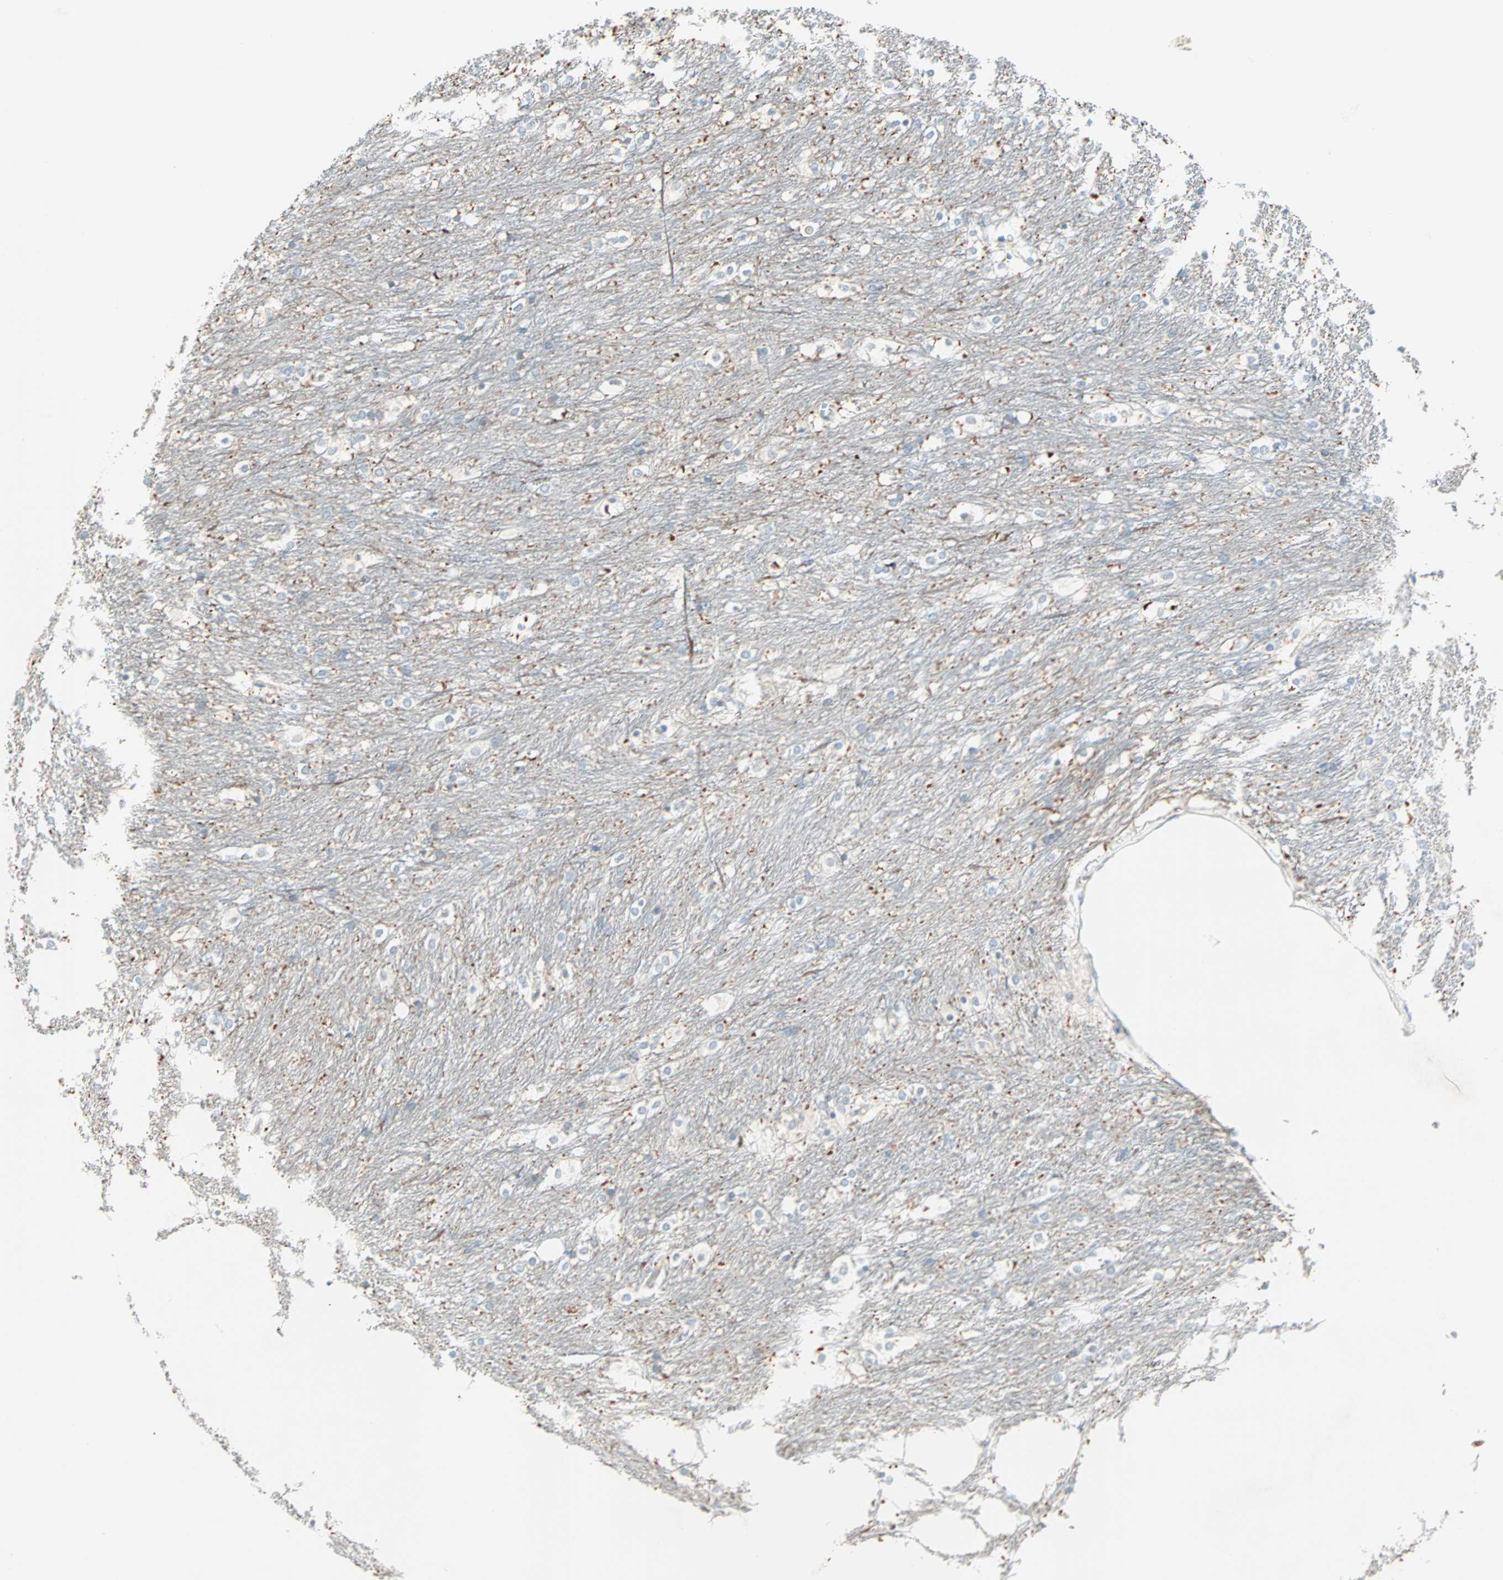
{"staining": {"intensity": "negative", "quantity": "none", "location": "none"}, "tissue": "caudate", "cell_type": "Glial cells", "image_type": "normal", "snomed": [{"axis": "morphology", "description": "Normal tissue, NOS"}, {"axis": "topography", "description": "Lateral ventricle wall"}], "caption": "Immunohistochemistry histopathology image of unremarkable caudate stained for a protein (brown), which reveals no positivity in glial cells. (Stains: DAB (3,3'-diaminobenzidine) immunohistochemistry (IHC) with hematoxylin counter stain, Microscopy: brightfield microscopy at high magnification).", "gene": "SULT1C2", "patient": {"sex": "female", "age": 19}}